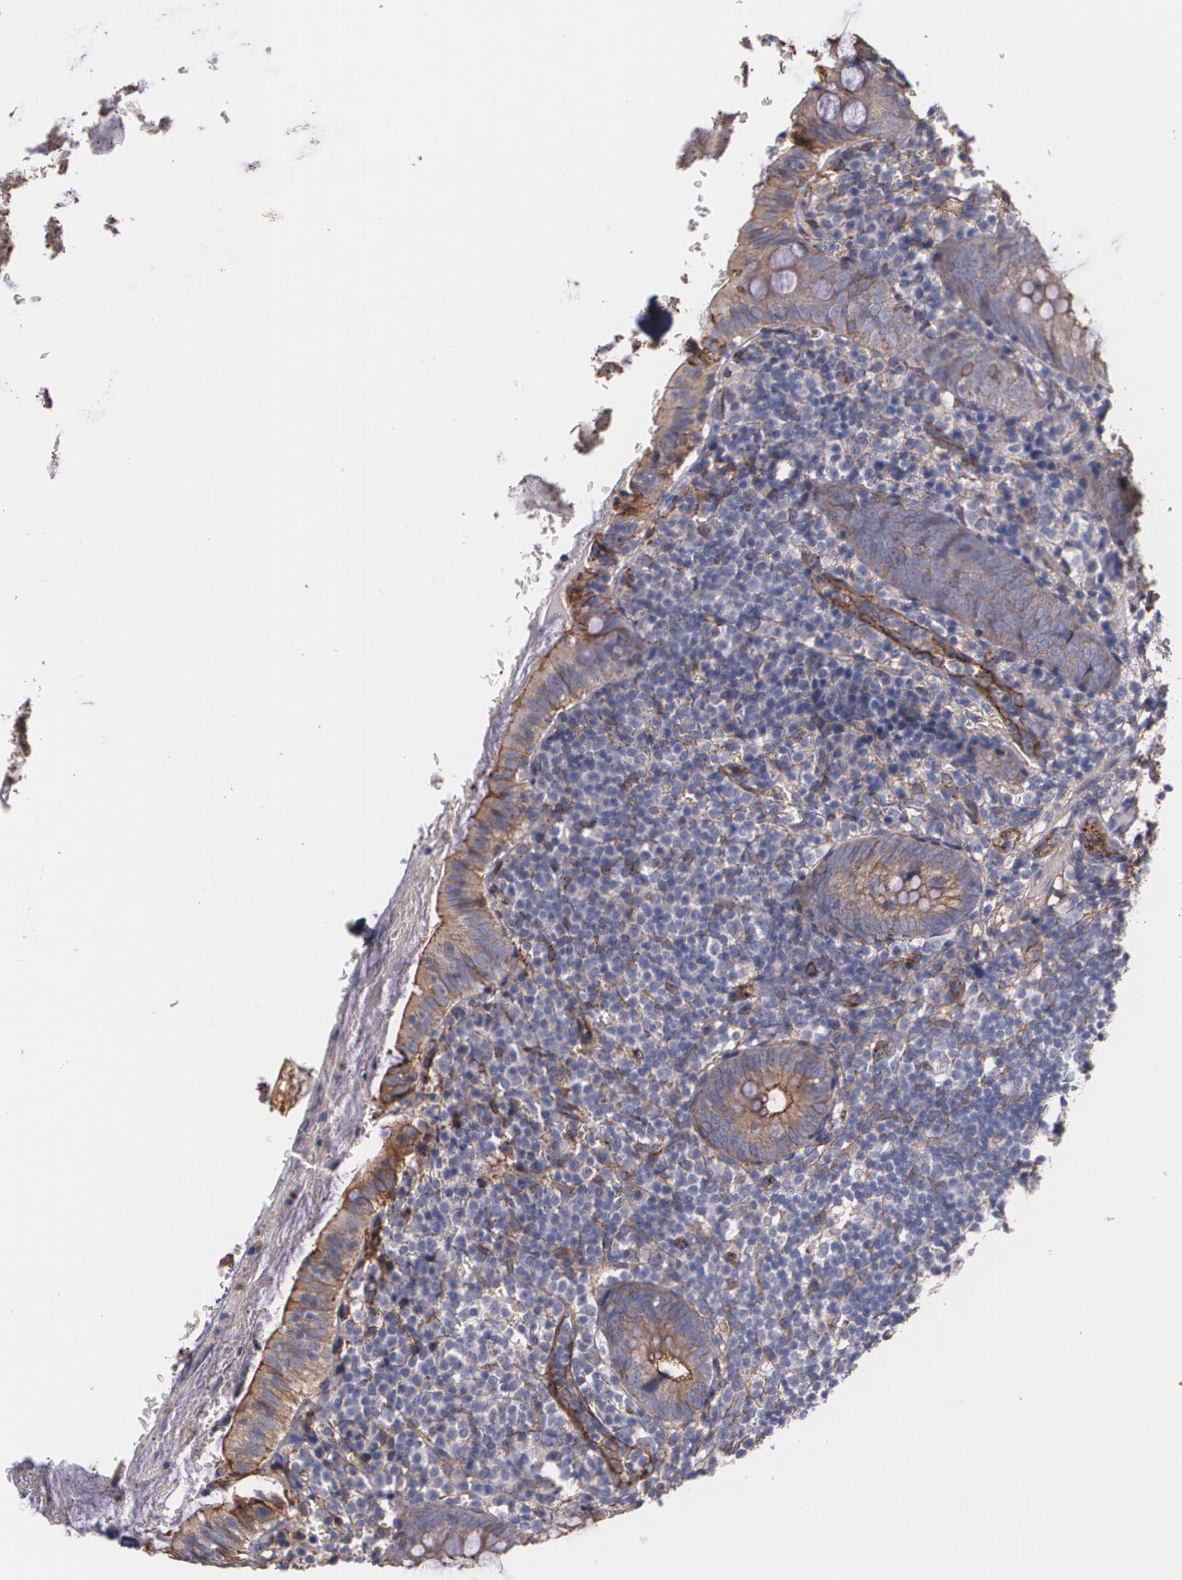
{"staining": {"intensity": "strong", "quantity": ">75%", "location": "cytoplasmic/membranous"}, "tissue": "appendix", "cell_type": "Glandular cells", "image_type": "normal", "snomed": [{"axis": "morphology", "description": "Normal tissue, NOS"}, {"axis": "topography", "description": "Appendix"}], "caption": "This is a photomicrograph of IHC staining of benign appendix, which shows strong expression in the cytoplasmic/membranous of glandular cells.", "gene": "TJP1", "patient": {"sex": "female", "age": 10}}